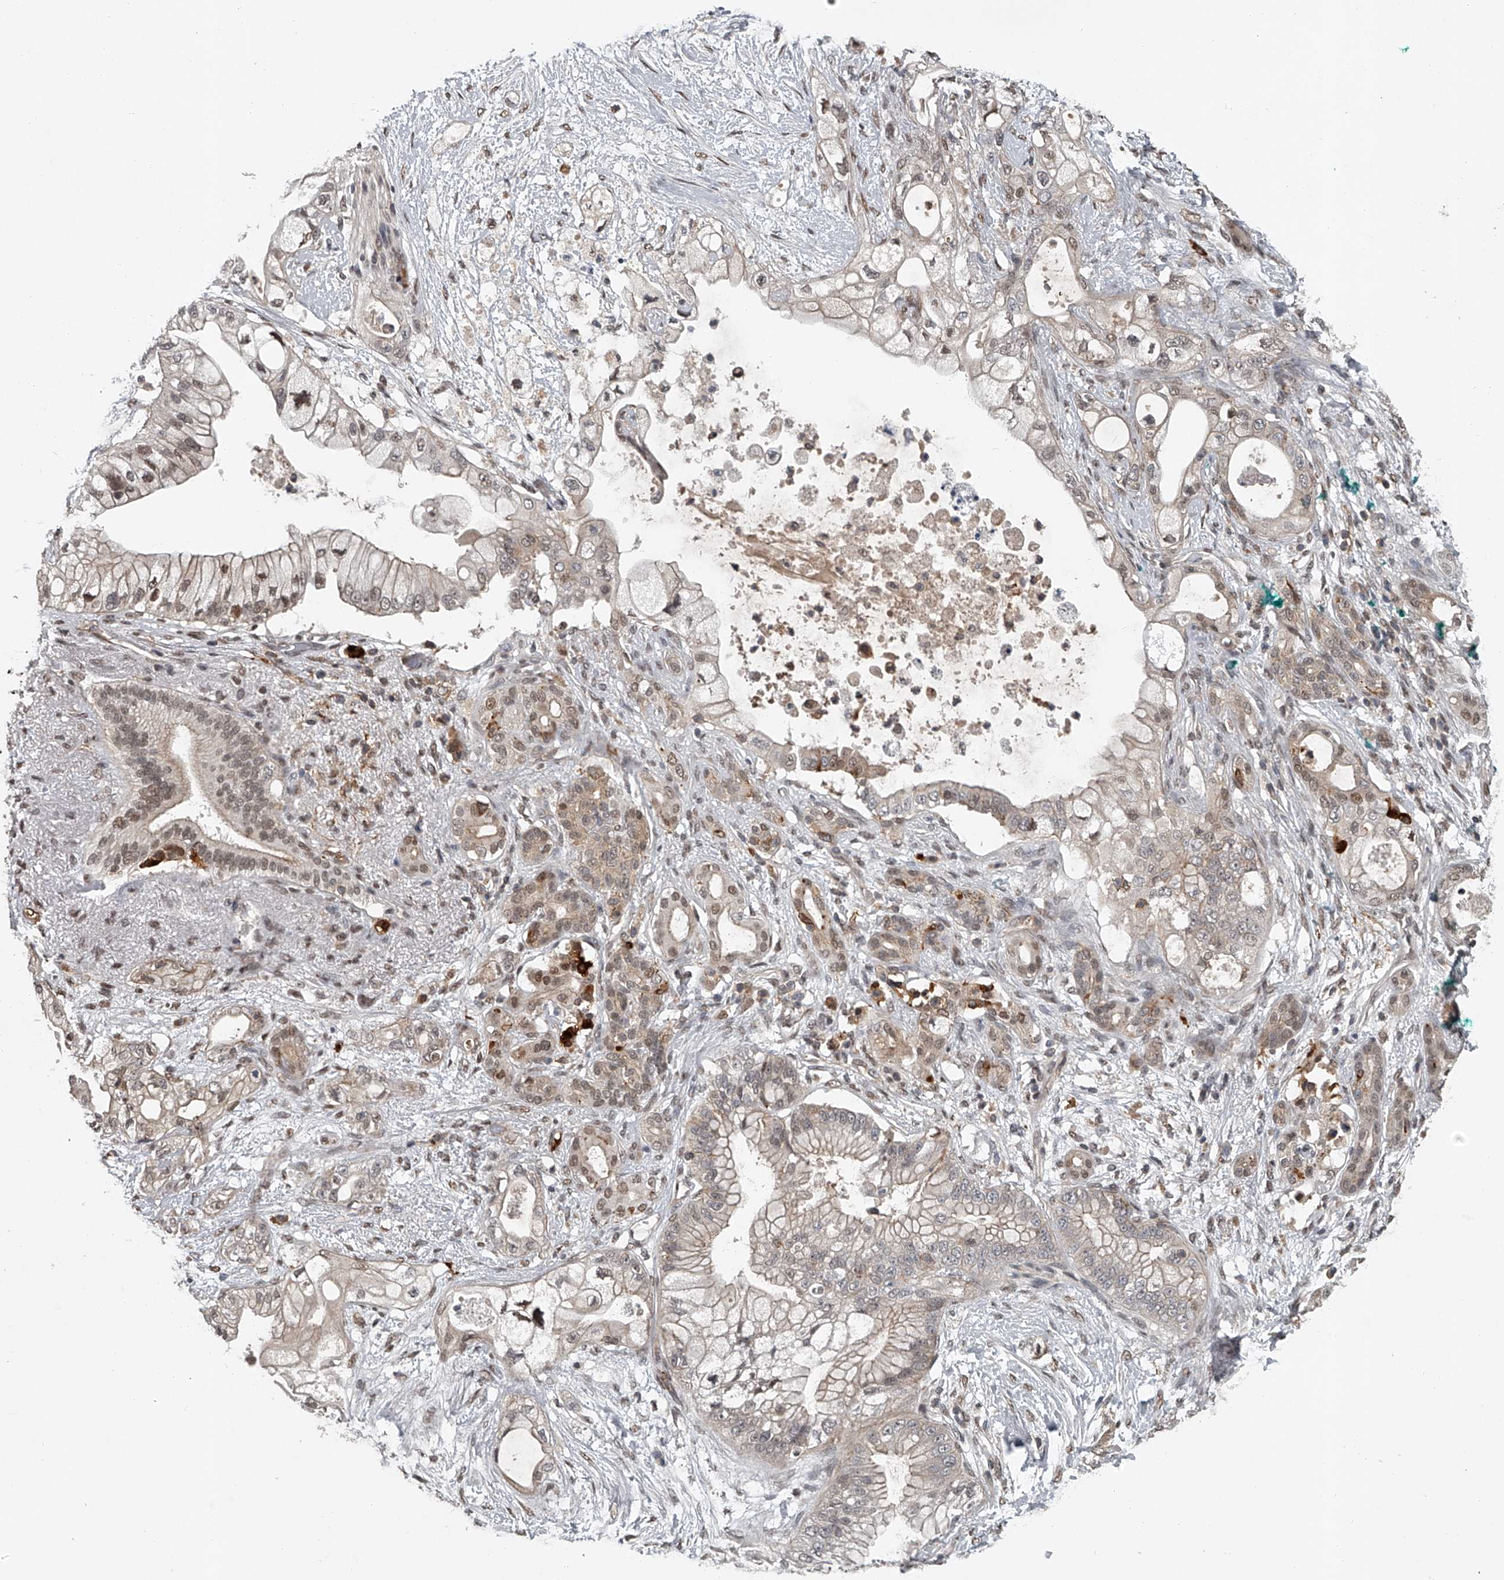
{"staining": {"intensity": "weak", "quantity": "25%-75%", "location": "cytoplasmic/membranous,nuclear"}, "tissue": "pancreatic cancer", "cell_type": "Tumor cells", "image_type": "cancer", "snomed": [{"axis": "morphology", "description": "Adenocarcinoma, NOS"}, {"axis": "topography", "description": "Pancreas"}], "caption": "Weak cytoplasmic/membranous and nuclear staining is identified in about 25%-75% of tumor cells in adenocarcinoma (pancreatic).", "gene": "PLEKHG1", "patient": {"sex": "male", "age": 53}}